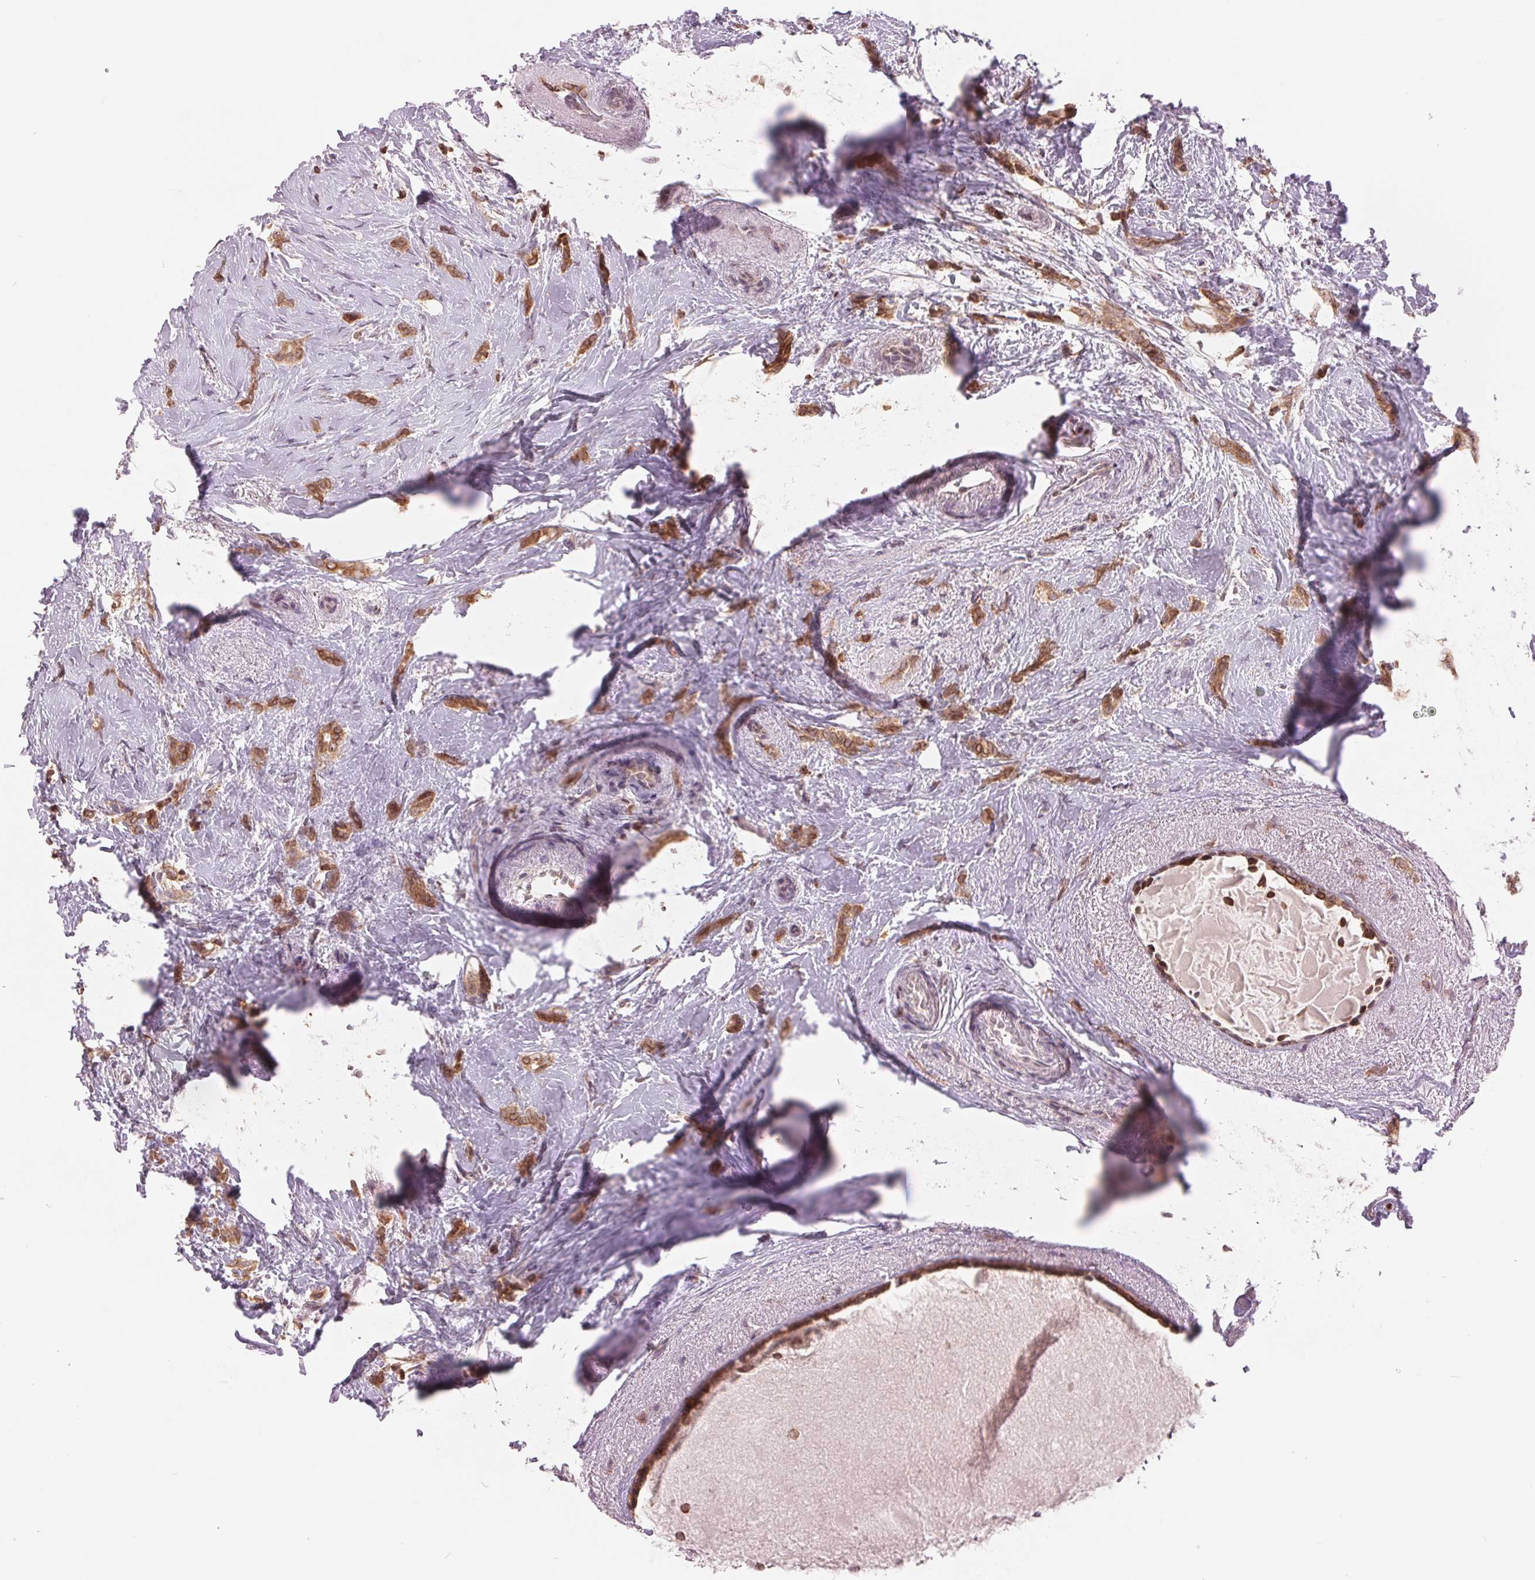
{"staining": {"intensity": "moderate", "quantity": ">75%", "location": "cytoplasmic/membranous"}, "tissue": "breast cancer", "cell_type": "Tumor cells", "image_type": "cancer", "snomed": [{"axis": "morphology", "description": "Normal tissue, NOS"}, {"axis": "morphology", "description": "Duct carcinoma"}, {"axis": "topography", "description": "Breast"}], "caption": "Immunohistochemistry (IHC) photomicrograph of neoplastic tissue: breast cancer stained using immunohistochemistry (IHC) exhibits medium levels of moderate protein expression localized specifically in the cytoplasmic/membranous of tumor cells, appearing as a cytoplasmic/membranous brown color.", "gene": "TECR", "patient": {"sex": "female", "age": 77}}